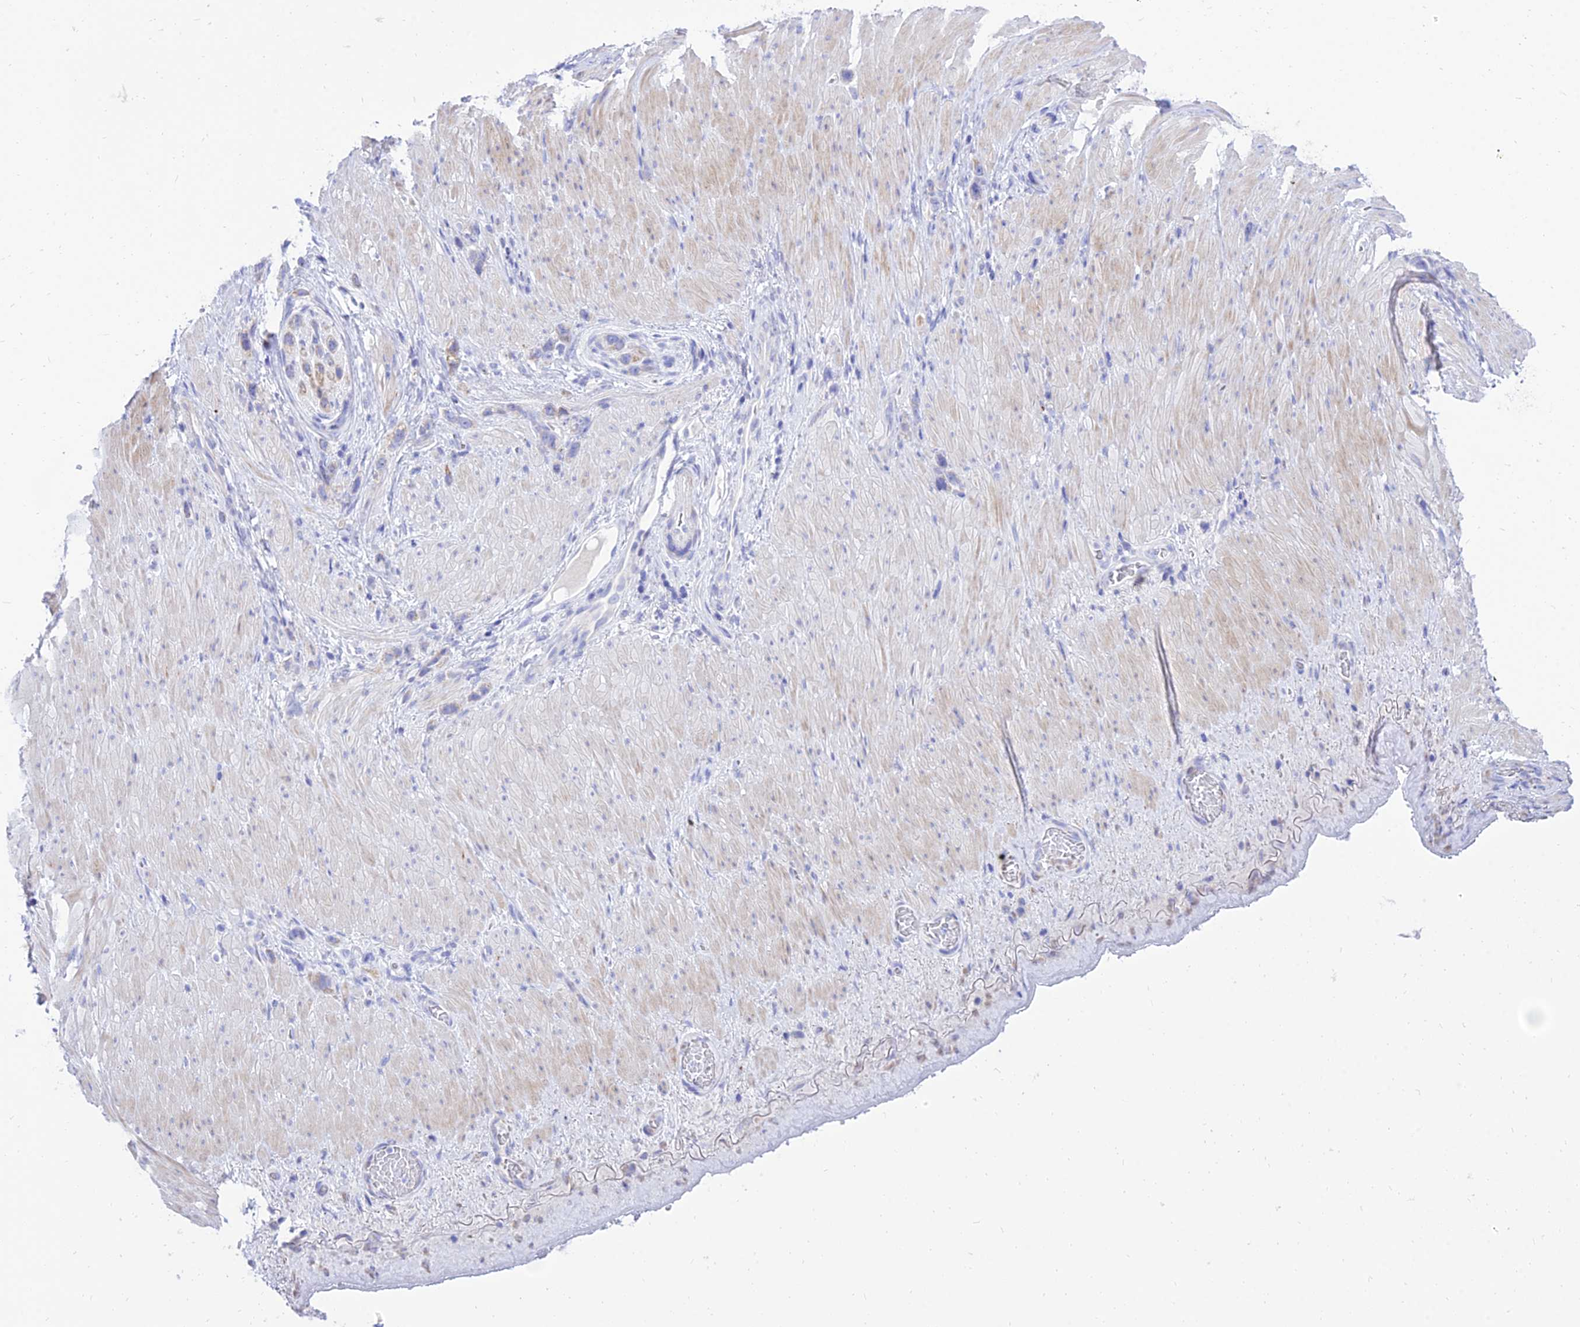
{"staining": {"intensity": "negative", "quantity": "none", "location": "none"}, "tissue": "stomach cancer", "cell_type": "Tumor cells", "image_type": "cancer", "snomed": [{"axis": "morphology", "description": "Adenocarcinoma, NOS"}, {"axis": "topography", "description": "Stomach"}], "caption": "There is no significant staining in tumor cells of stomach cancer (adenocarcinoma).", "gene": "PKN3", "patient": {"sex": "female", "age": 65}}